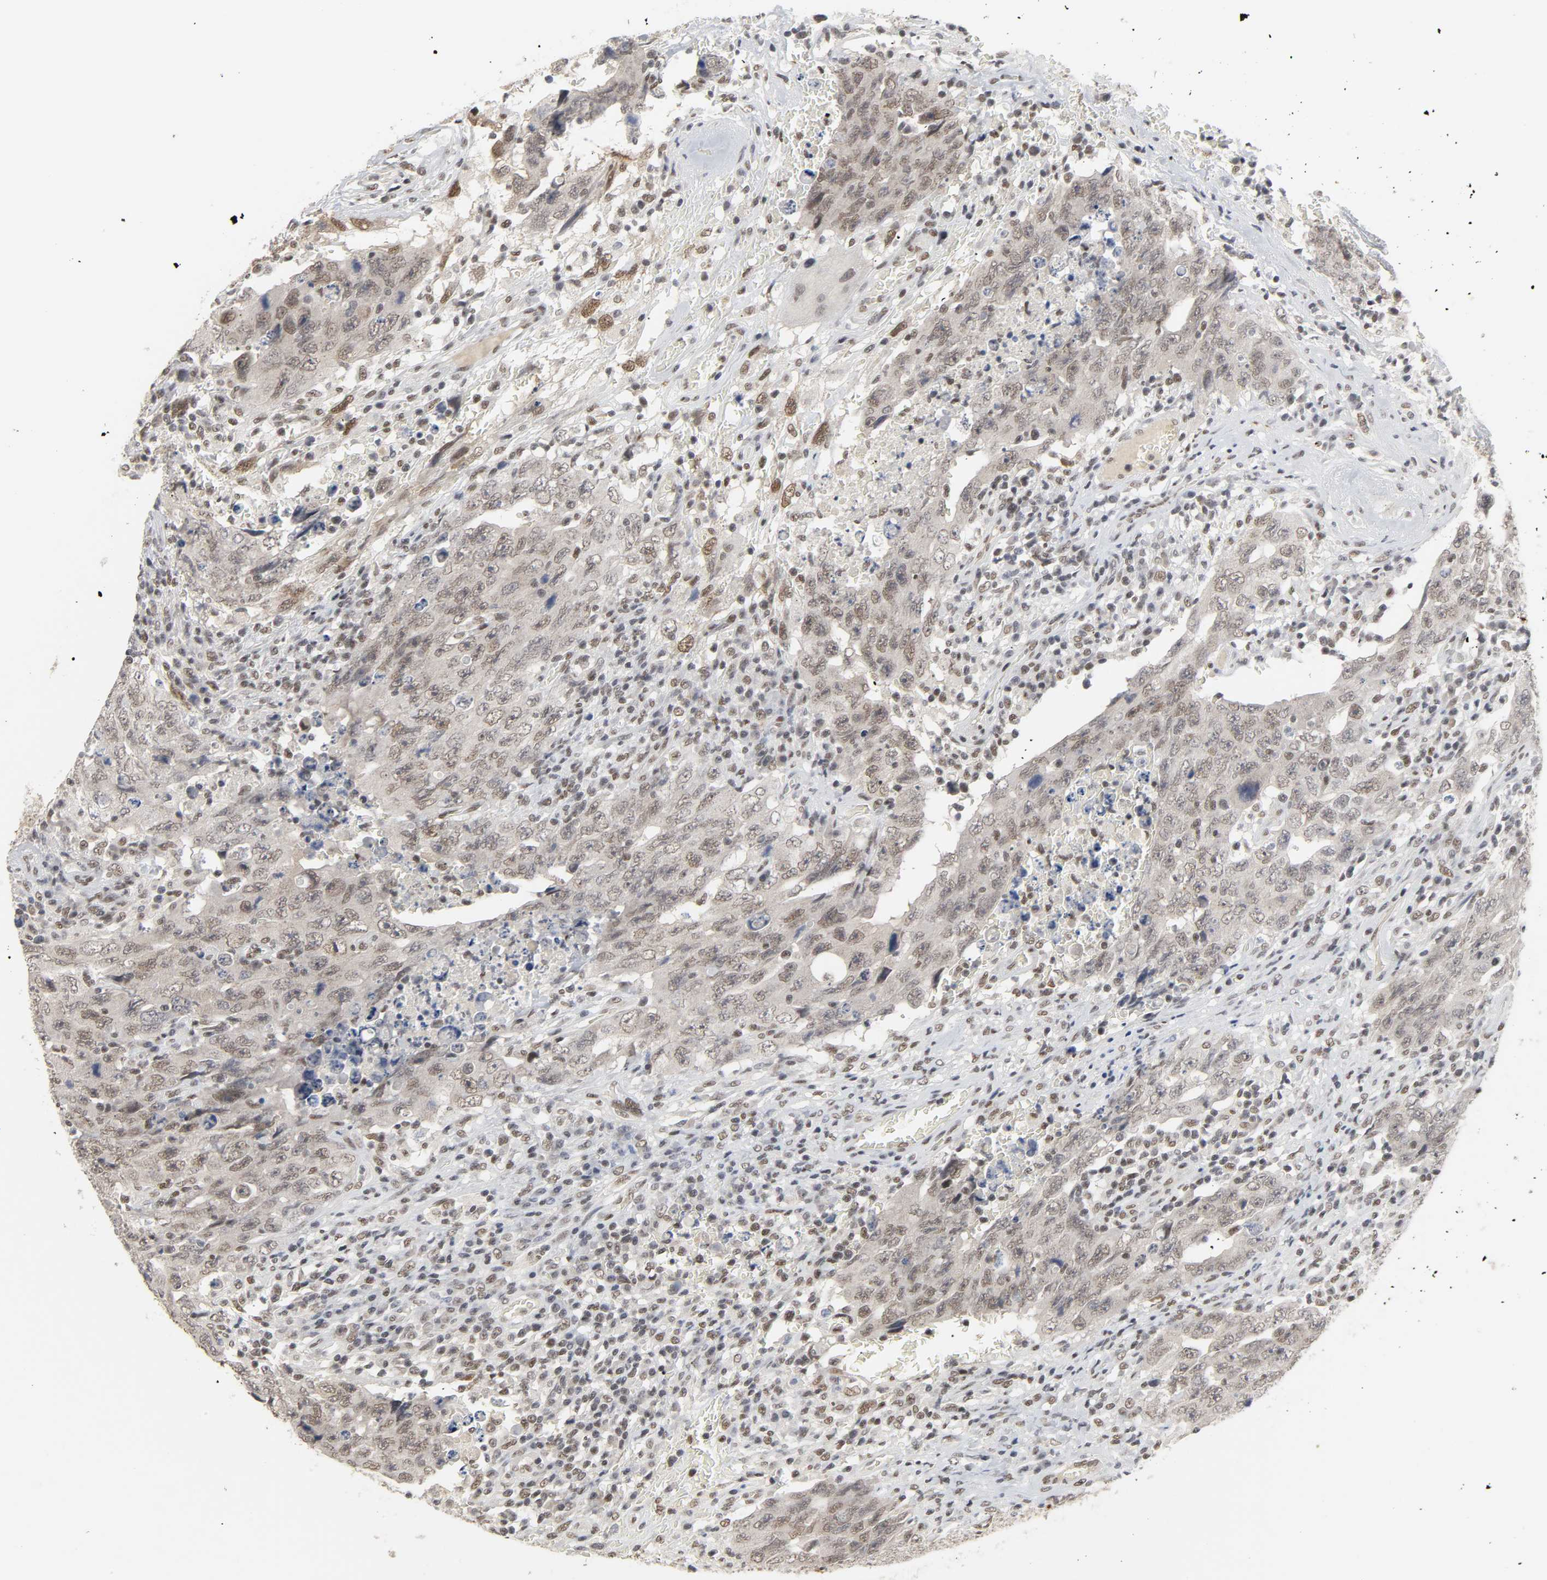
{"staining": {"intensity": "weak", "quantity": ">75%", "location": "nuclear"}, "tissue": "testis cancer", "cell_type": "Tumor cells", "image_type": "cancer", "snomed": [{"axis": "morphology", "description": "Carcinoma, Embryonal, NOS"}, {"axis": "topography", "description": "Testis"}], "caption": "Weak nuclear protein positivity is identified in about >75% of tumor cells in testis cancer. (DAB (3,3'-diaminobenzidine) = brown stain, brightfield microscopy at high magnification).", "gene": "NCOA6", "patient": {"sex": "male", "age": 26}}